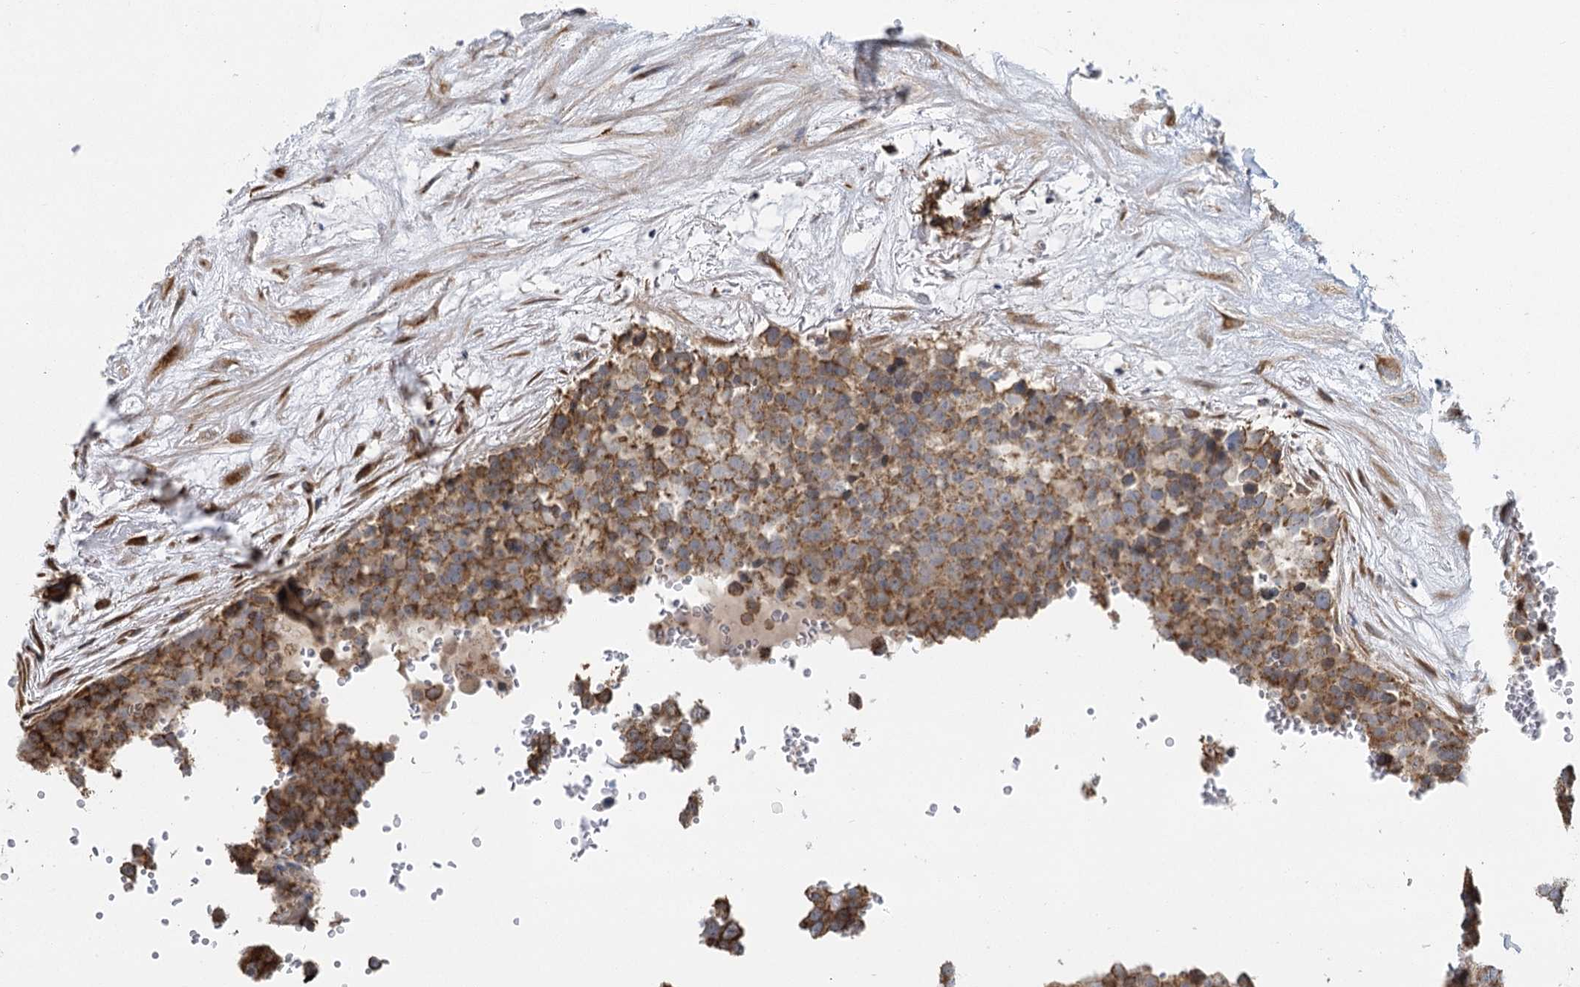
{"staining": {"intensity": "moderate", "quantity": ">75%", "location": "cytoplasmic/membranous"}, "tissue": "testis cancer", "cell_type": "Tumor cells", "image_type": "cancer", "snomed": [{"axis": "morphology", "description": "Seminoma, NOS"}, {"axis": "topography", "description": "Testis"}], "caption": "Human testis cancer (seminoma) stained with a brown dye reveals moderate cytoplasmic/membranous positive staining in approximately >75% of tumor cells.", "gene": "IL11RA", "patient": {"sex": "male", "age": 71}}